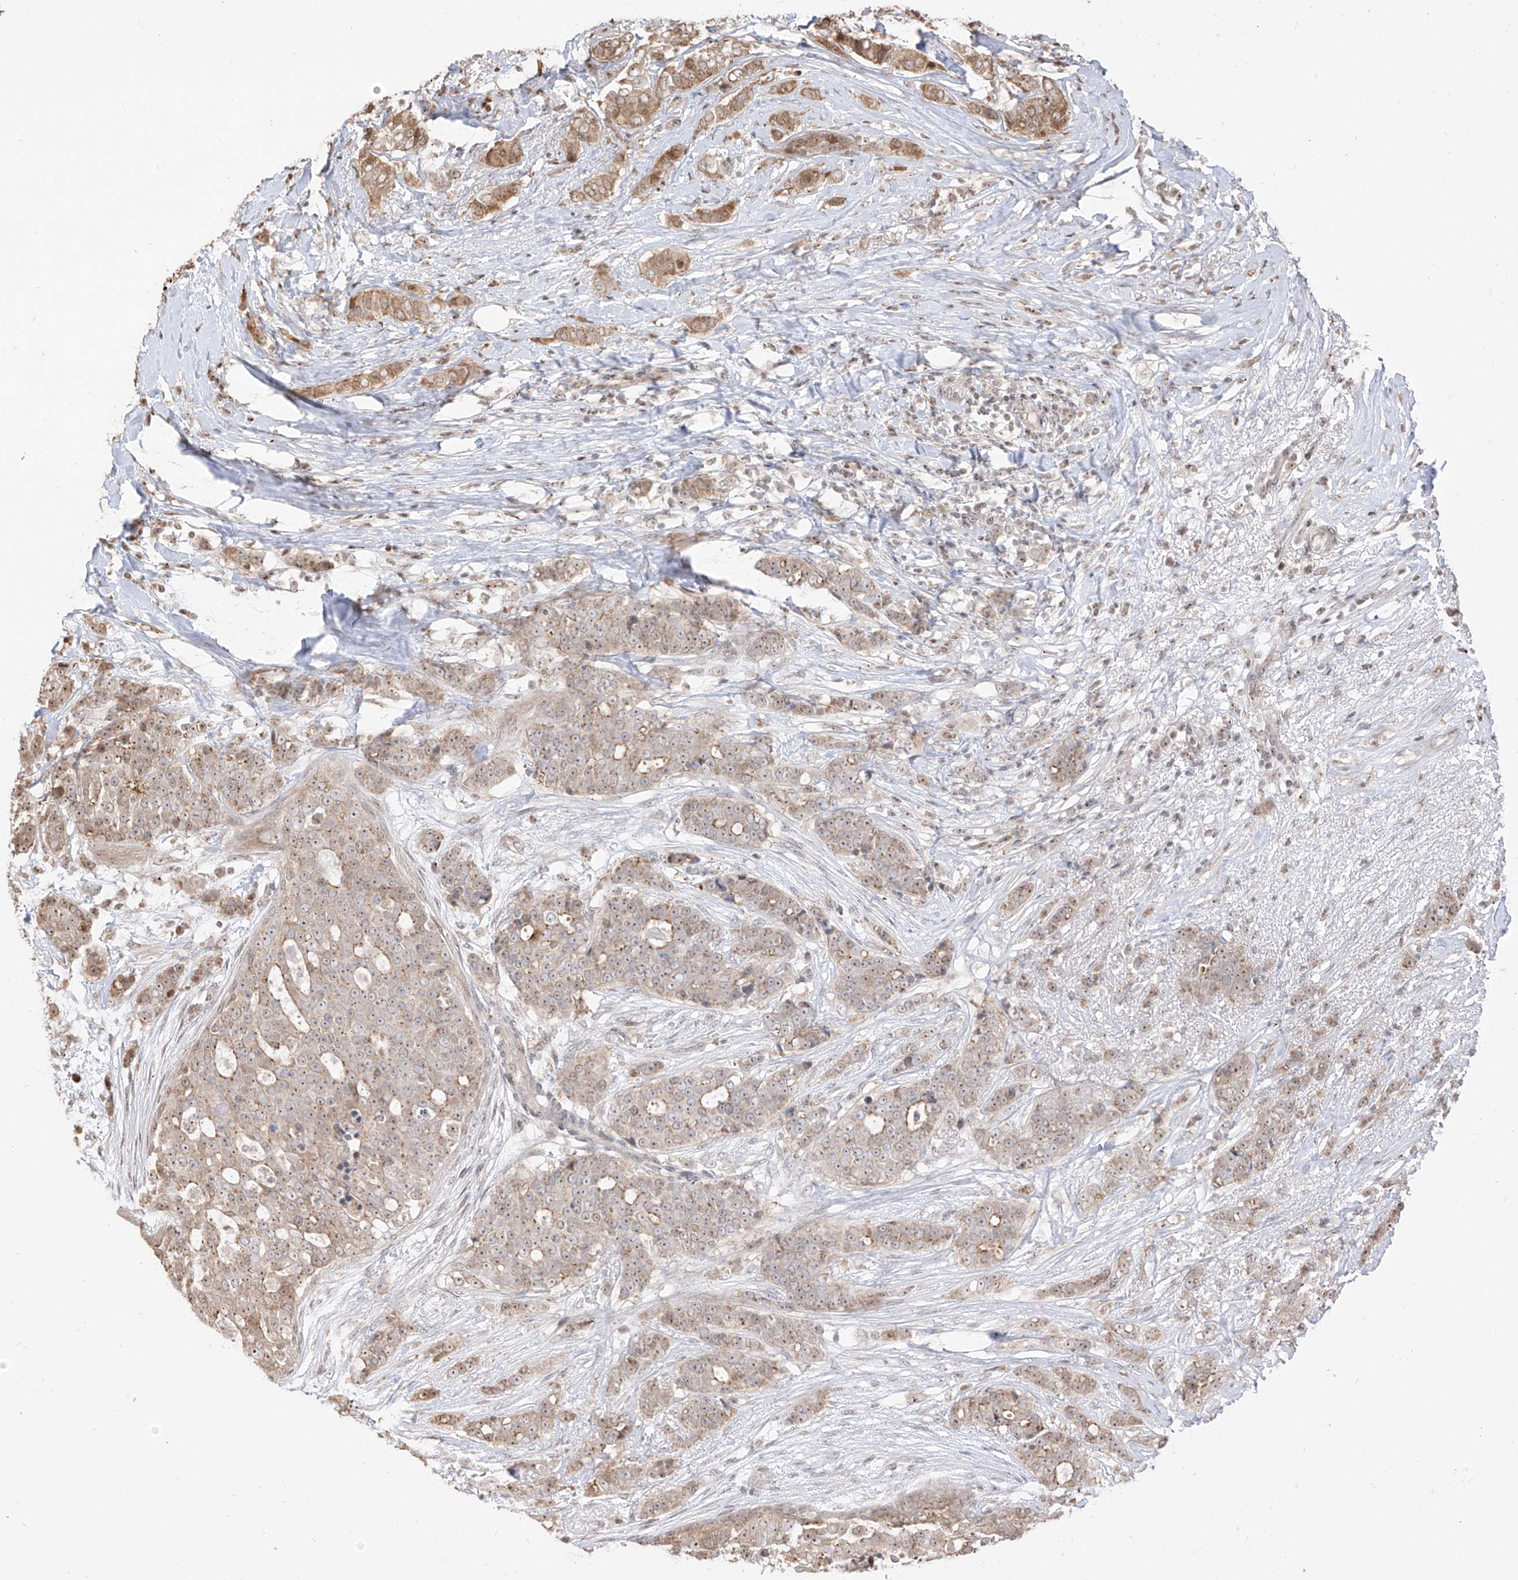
{"staining": {"intensity": "moderate", "quantity": "25%-75%", "location": "cytoplasmic/membranous,nuclear"}, "tissue": "breast cancer", "cell_type": "Tumor cells", "image_type": "cancer", "snomed": [{"axis": "morphology", "description": "Lobular carcinoma"}, {"axis": "topography", "description": "Breast"}], "caption": "Protein analysis of lobular carcinoma (breast) tissue demonstrates moderate cytoplasmic/membranous and nuclear positivity in approximately 25%-75% of tumor cells. Using DAB (brown) and hematoxylin (blue) stains, captured at high magnification using brightfield microscopy.", "gene": "VMP1", "patient": {"sex": "female", "age": 51}}